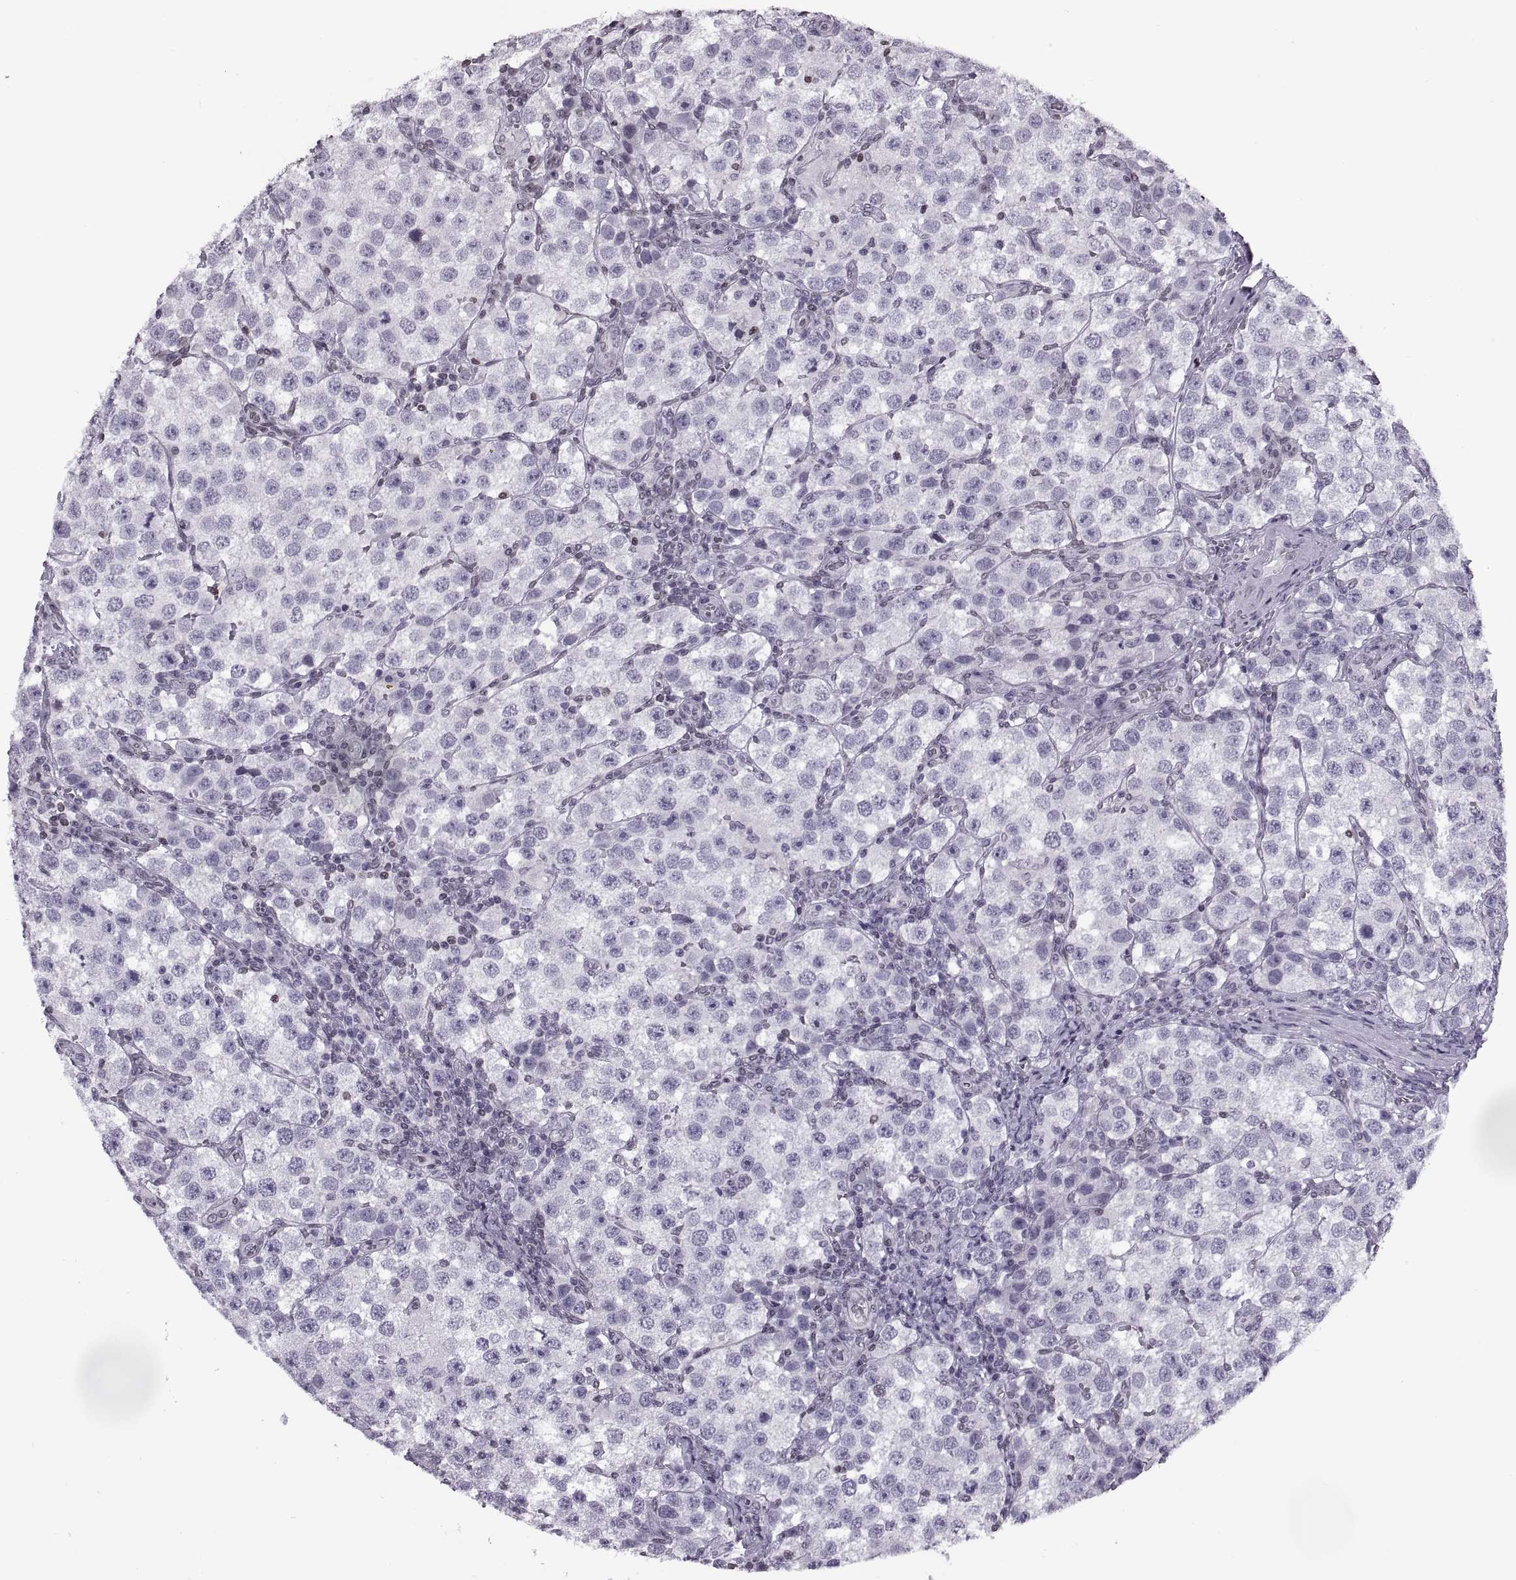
{"staining": {"intensity": "negative", "quantity": "none", "location": "none"}, "tissue": "testis cancer", "cell_type": "Tumor cells", "image_type": "cancer", "snomed": [{"axis": "morphology", "description": "Seminoma, NOS"}, {"axis": "topography", "description": "Testis"}], "caption": "Immunohistochemical staining of testis seminoma shows no significant staining in tumor cells. The staining is performed using DAB brown chromogen with nuclei counter-stained in using hematoxylin.", "gene": "H1-8", "patient": {"sex": "male", "age": 37}}